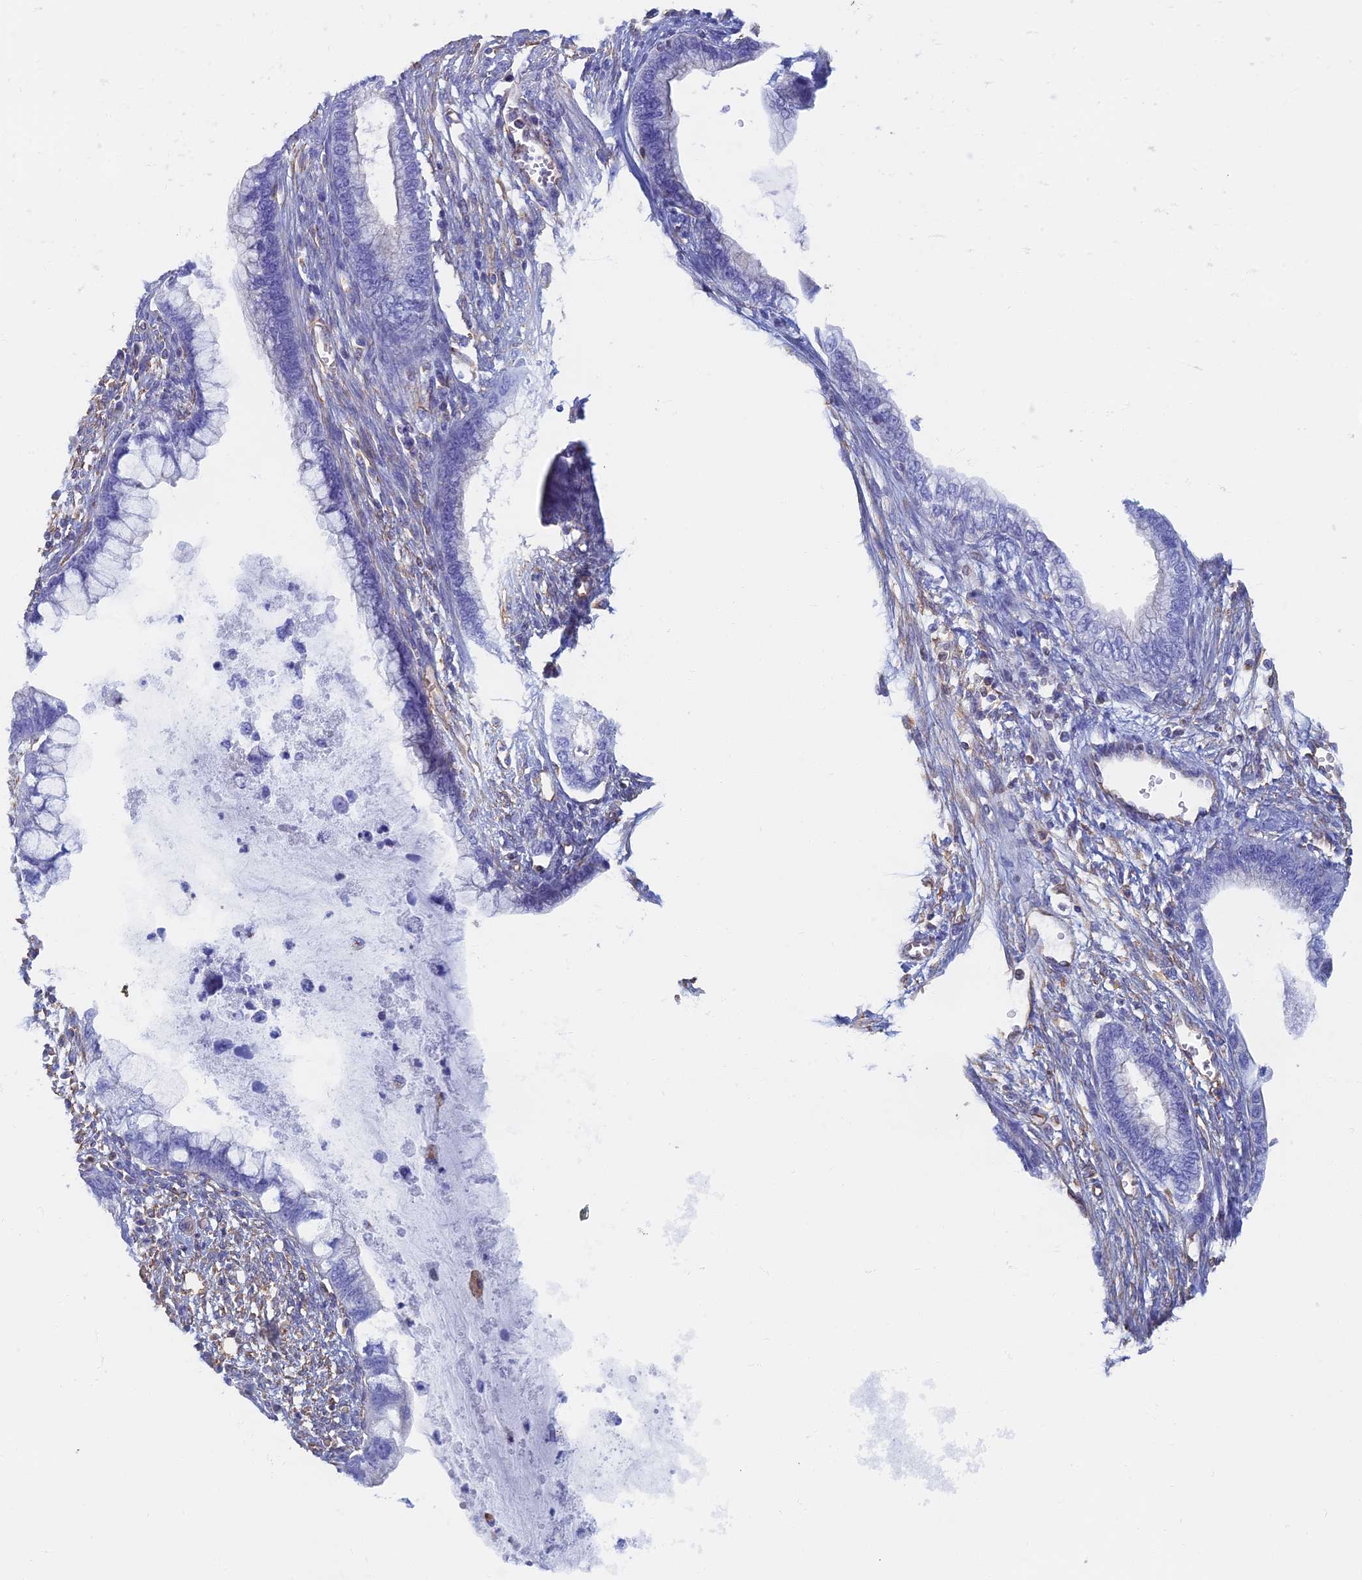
{"staining": {"intensity": "negative", "quantity": "none", "location": "none"}, "tissue": "cervical cancer", "cell_type": "Tumor cells", "image_type": "cancer", "snomed": [{"axis": "morphology", "description": "Adenocarcinoma, NOS"}, {"axis": "topography", "description": "Cervix"}], "caption": "High power microscopy micrograph of an IHC micrograph of cervical cancer (adenocarcinoma), revealing no significant staining in tumor cells.", "gene": "RMC1", "patient": {"sex": "female", "age": 44}}